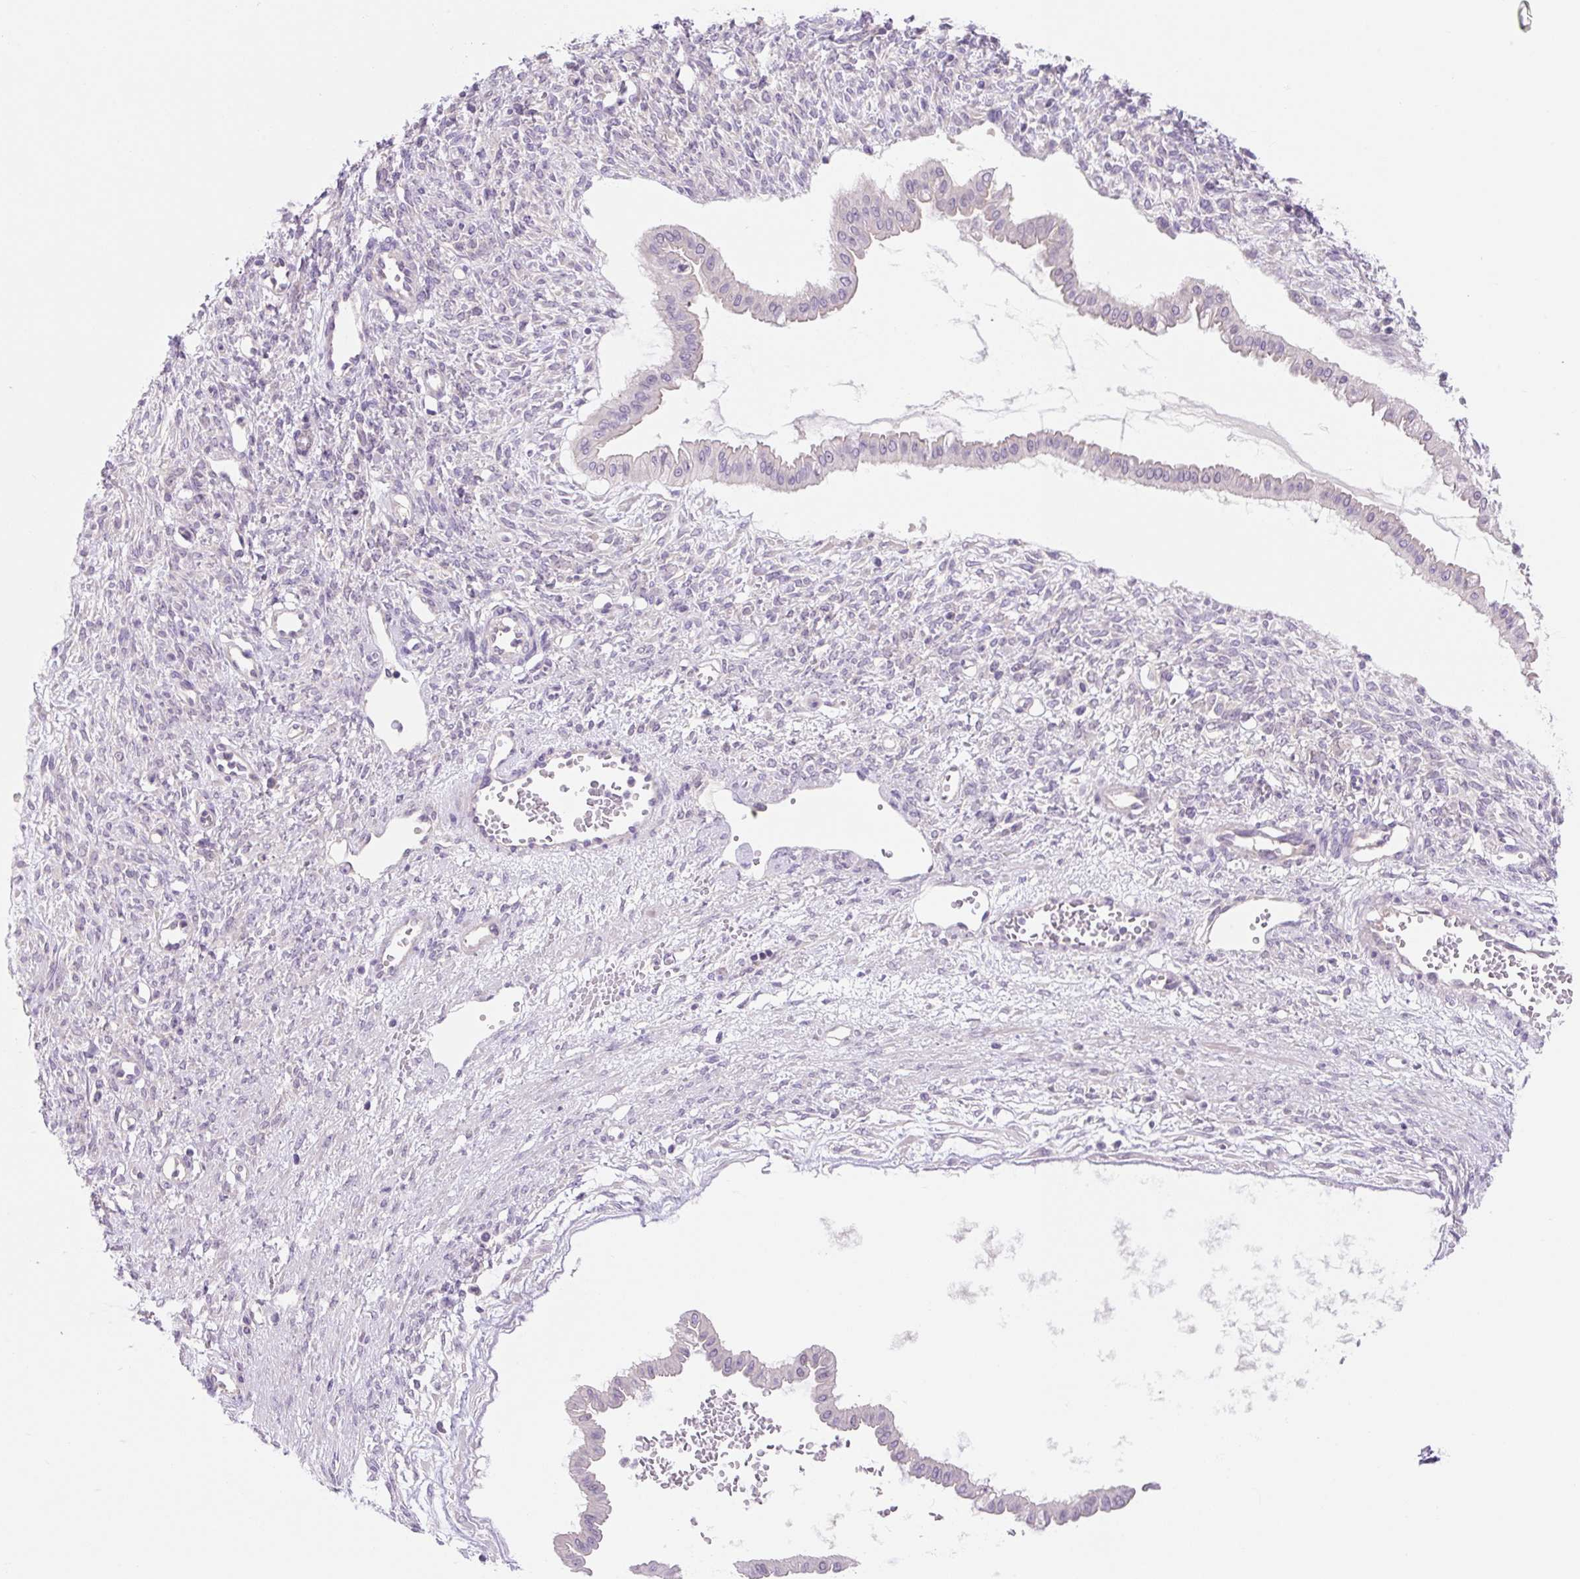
{"staining": {"intensity": "negative", "quantity": "none", "location": "none"}, "tissue": "ovarian cancer", "cell_type": "Tumor cells", "image_type": "cancer", "snomed": [{"axis": "morphology", "description": "Cystadenocarcinoma, mucinous, NOS"}, {"axis": "topography", "description": "Ovary"}], "caption": "The image reveals no staining of tumor cells in ovarian mucinous cystadenocarcinoma.", "gene": "CELF6", "patient": {"sex": "female", "age": 73}}